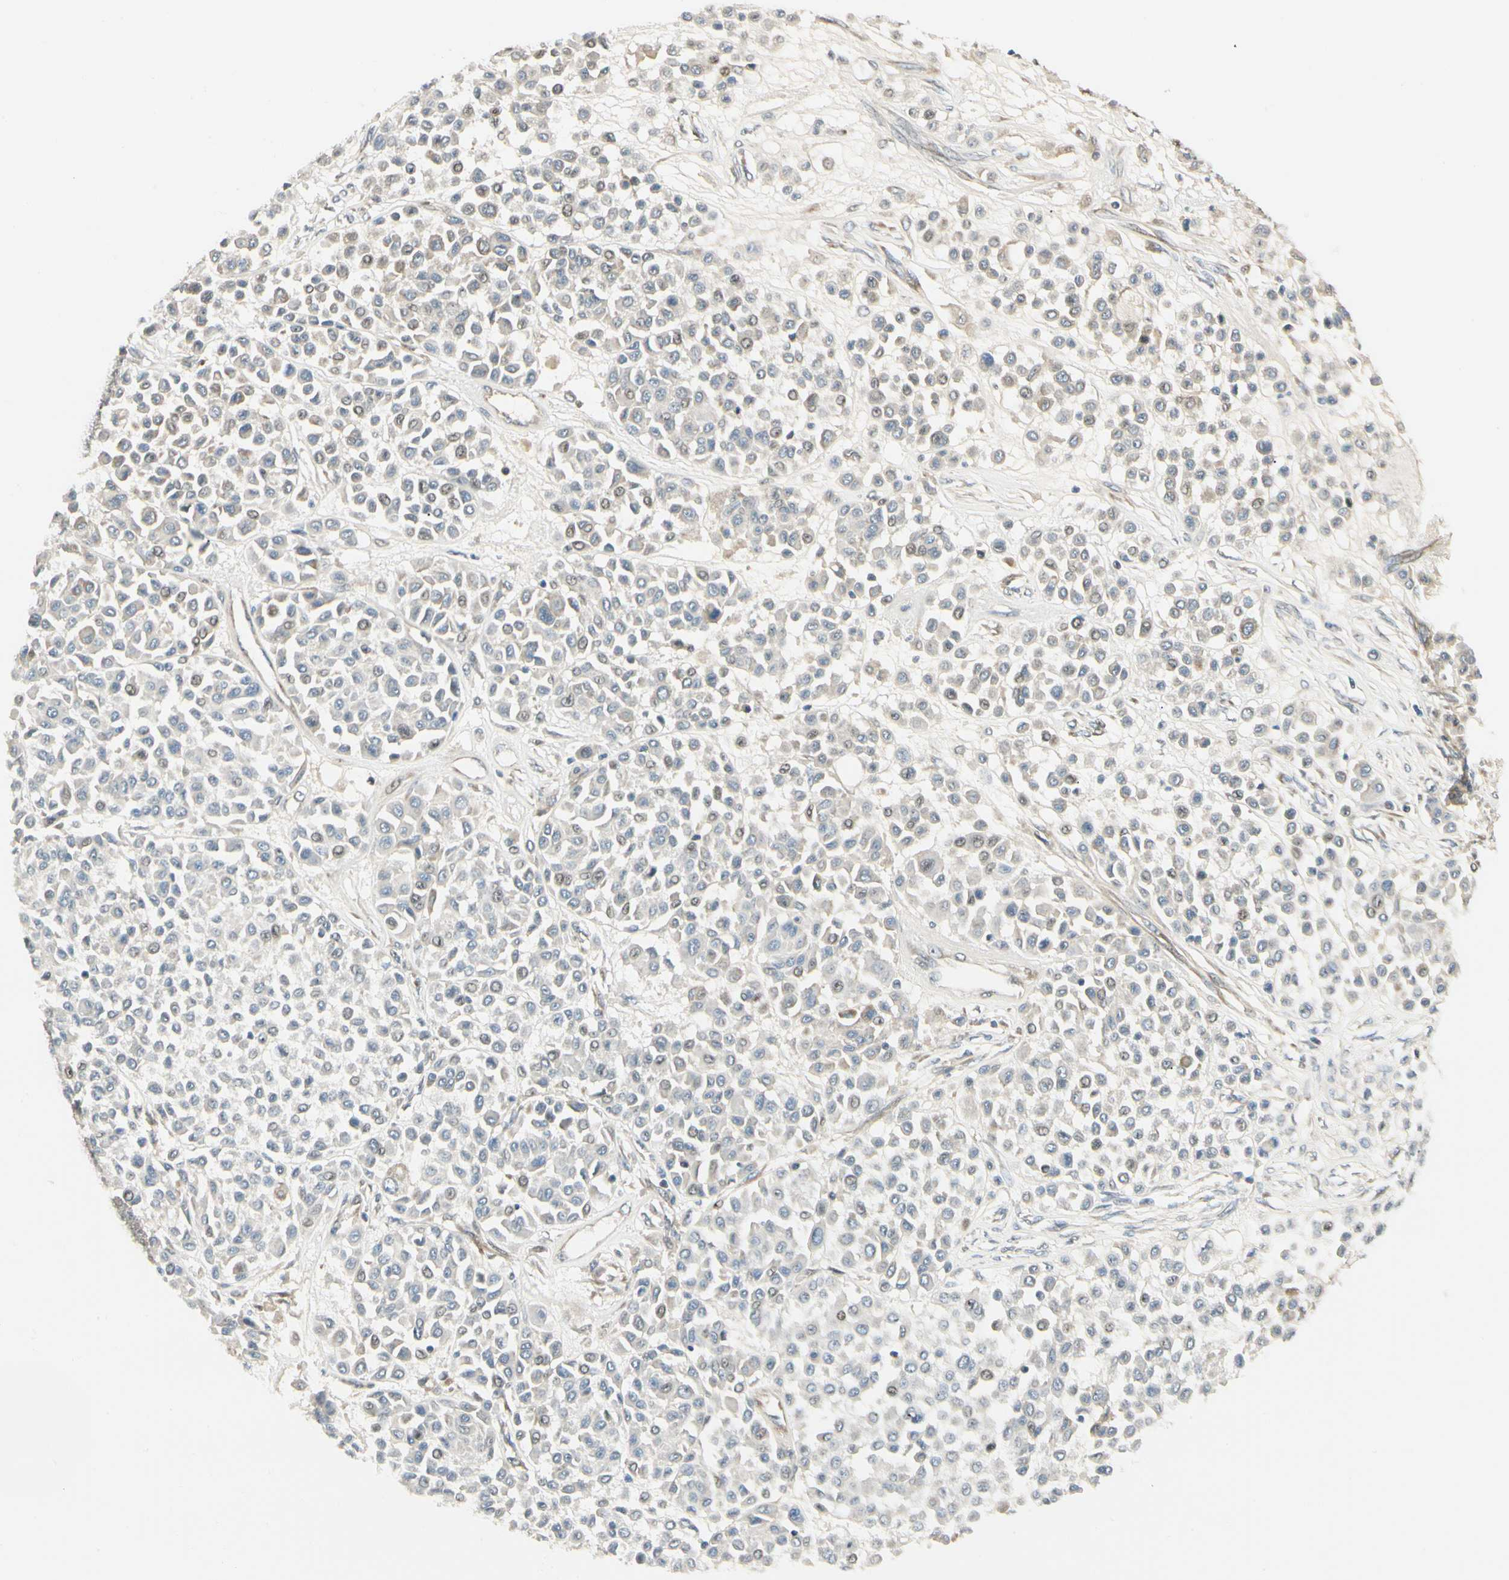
{"staining": {"intensity": "weak", "quantity": "25%-75%", "location": "cytoplasmic/membranous"}, "tissue": "melanoma", "cell_type": "Tumor cells", "image_type": "cancer", "snomed": [{"axis": "morphology", "description": "Malignant melanoma, Metastatic site"}, {"axis": "topography", "description": "Soft tissue"}], "caption": "Malignant melanoma (metastatic site) was stained to show a protein in brown. There is low levels of weak cytoplasmic/membranous staining in about 25%-75% of tumor cells.", "gene": "P4HA3", "patient": {"sex": "male", "age": 41}}